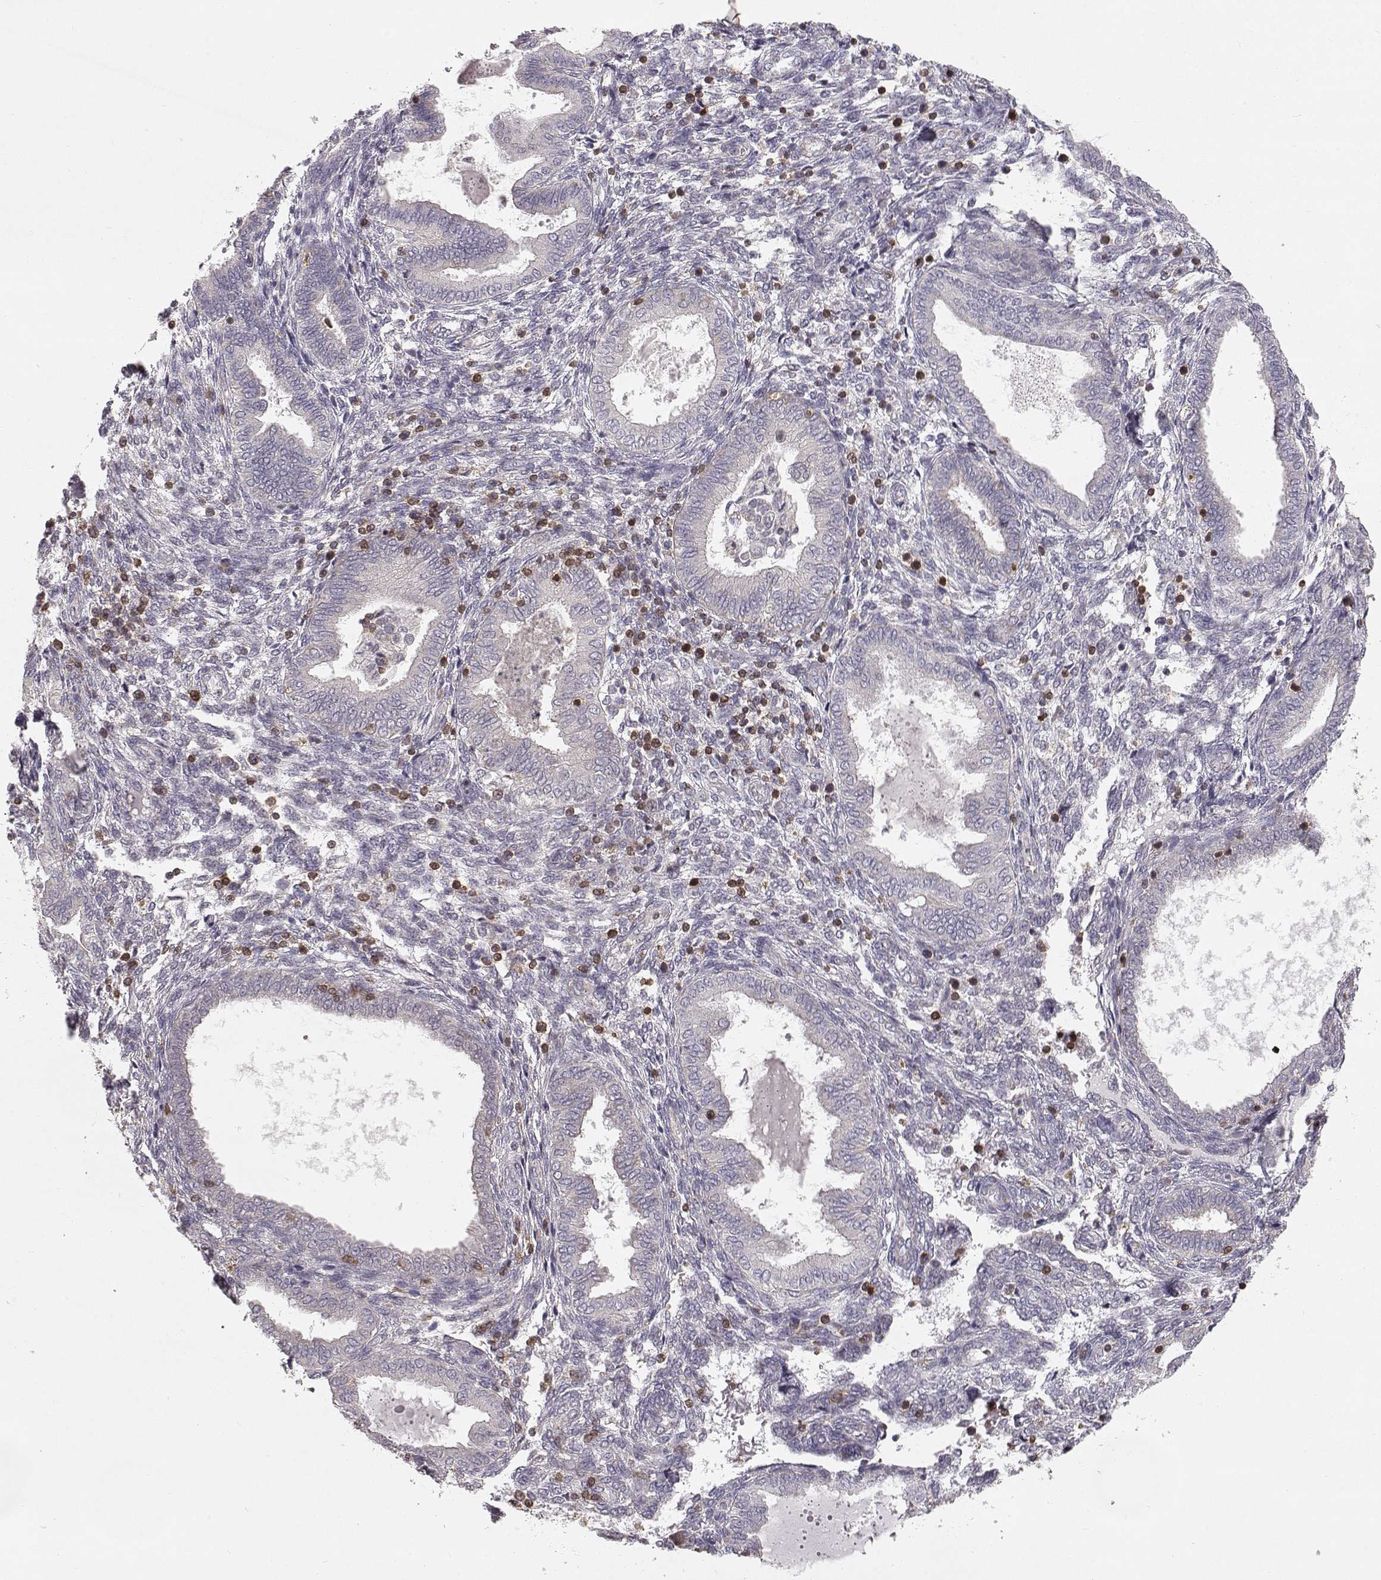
{"staining": {"intensity": "negative", "quantity": "none", "location": "none"}, "tissue": "endometrium", "cell_type": "Cells in endometrial stroma", "image_type": "normal", "snomed": [{"axis": "morphology", "description": "Normal tissue, NOS"}, {"axis": "topography", "description": "Endometrium"}], "caption": "IHC micrograph of unremarkable endometrium: human endometrium stained with DAB exhibits no significant protein staining in cells in endometrial stroma.", "gene": "GRAP2", "patient": {"sex": "female", "age": 42}}